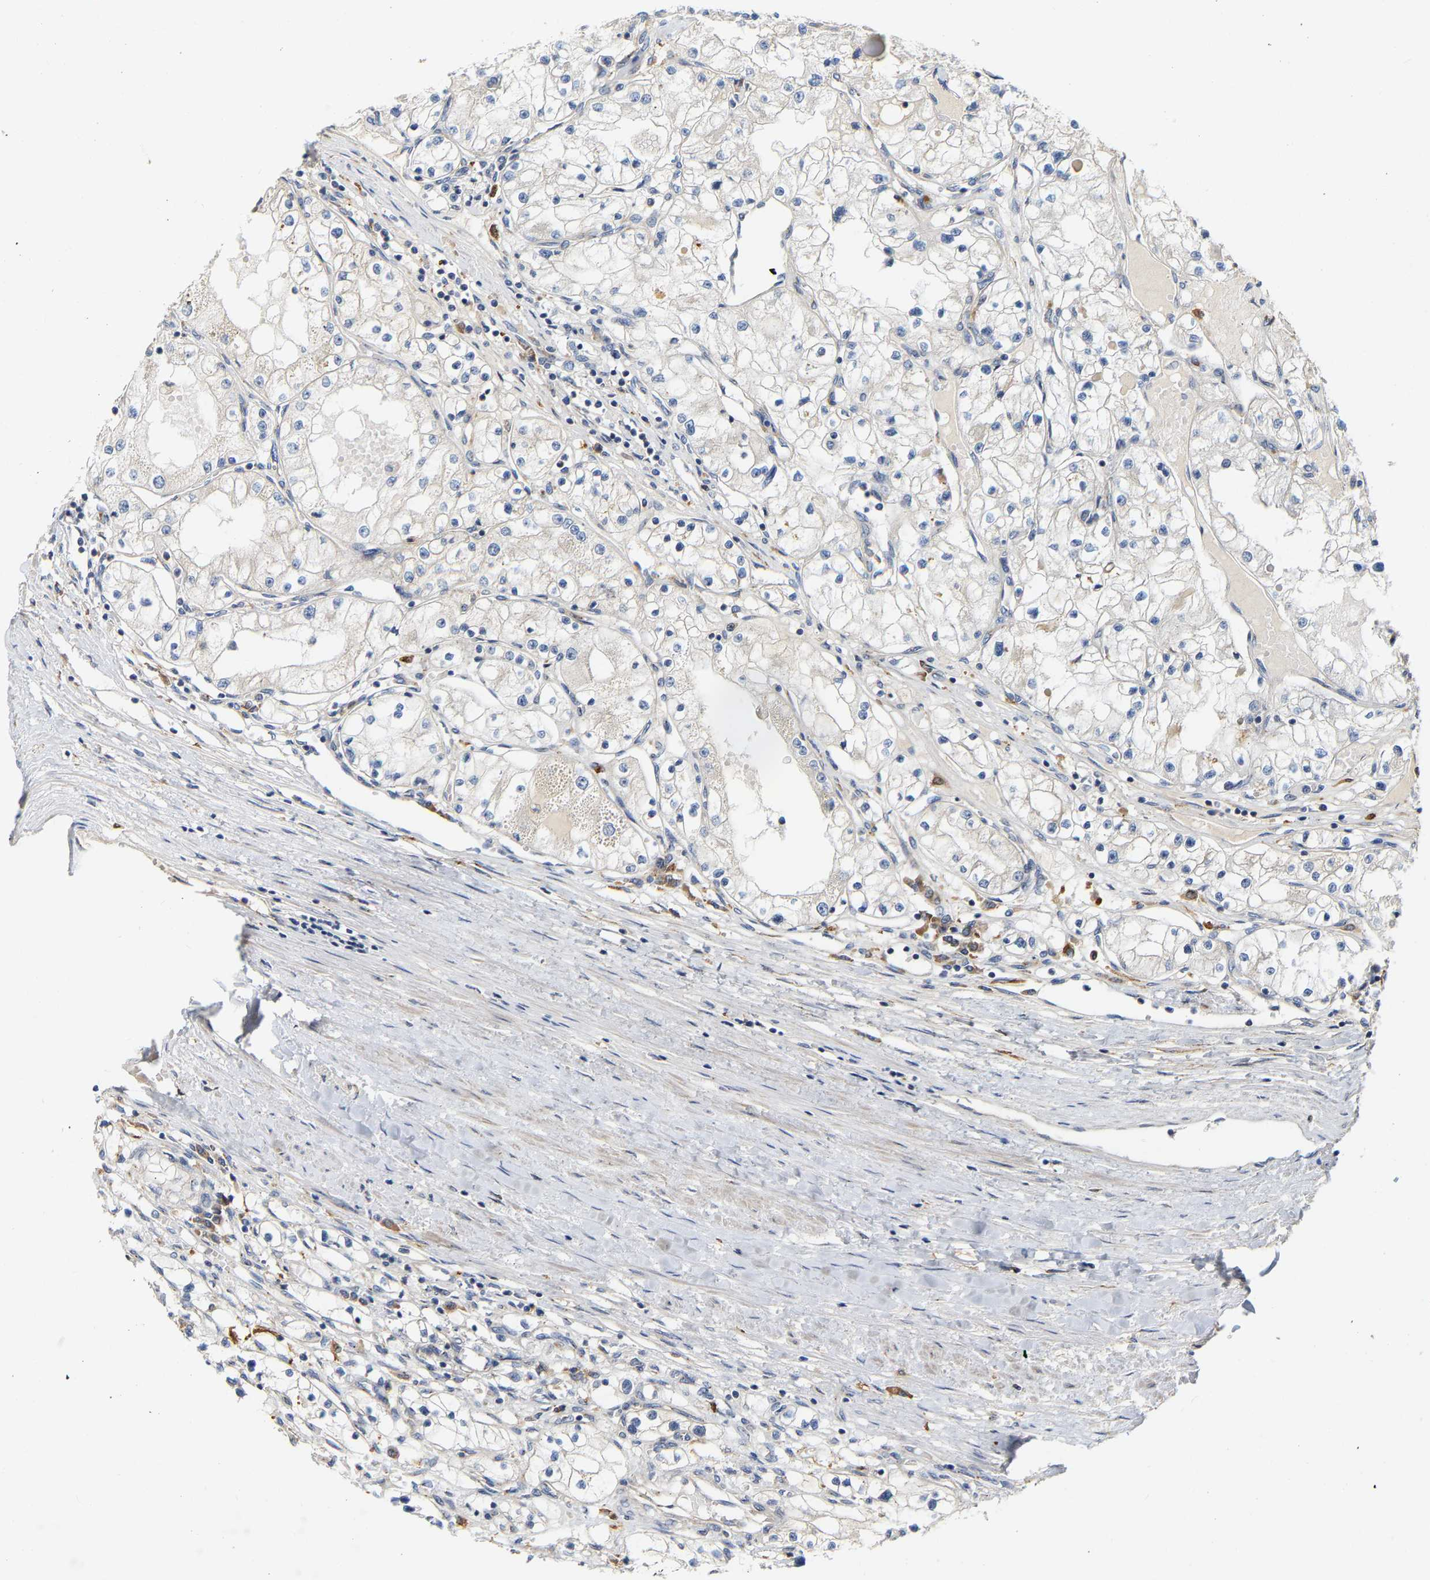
{"staining": {"intensity": "negative", "quantity": "none", "location": "none"}, "tissue": "renal cancer", "cell_type": "Tumor cells", "image_type": "cancer", "snomed": [{"axis": "morphology", "description": "Adenocarcinoma, NOS"}, {"axis": "topography", "description": "Kidney"}], "caption": "DAB immunohistochemical staining of human renal cancer (adenocarcinoma) displays no significant positivity in tumor cells.", "gene": "PCNT", "patient": {"sex": "male", "age": 68}}